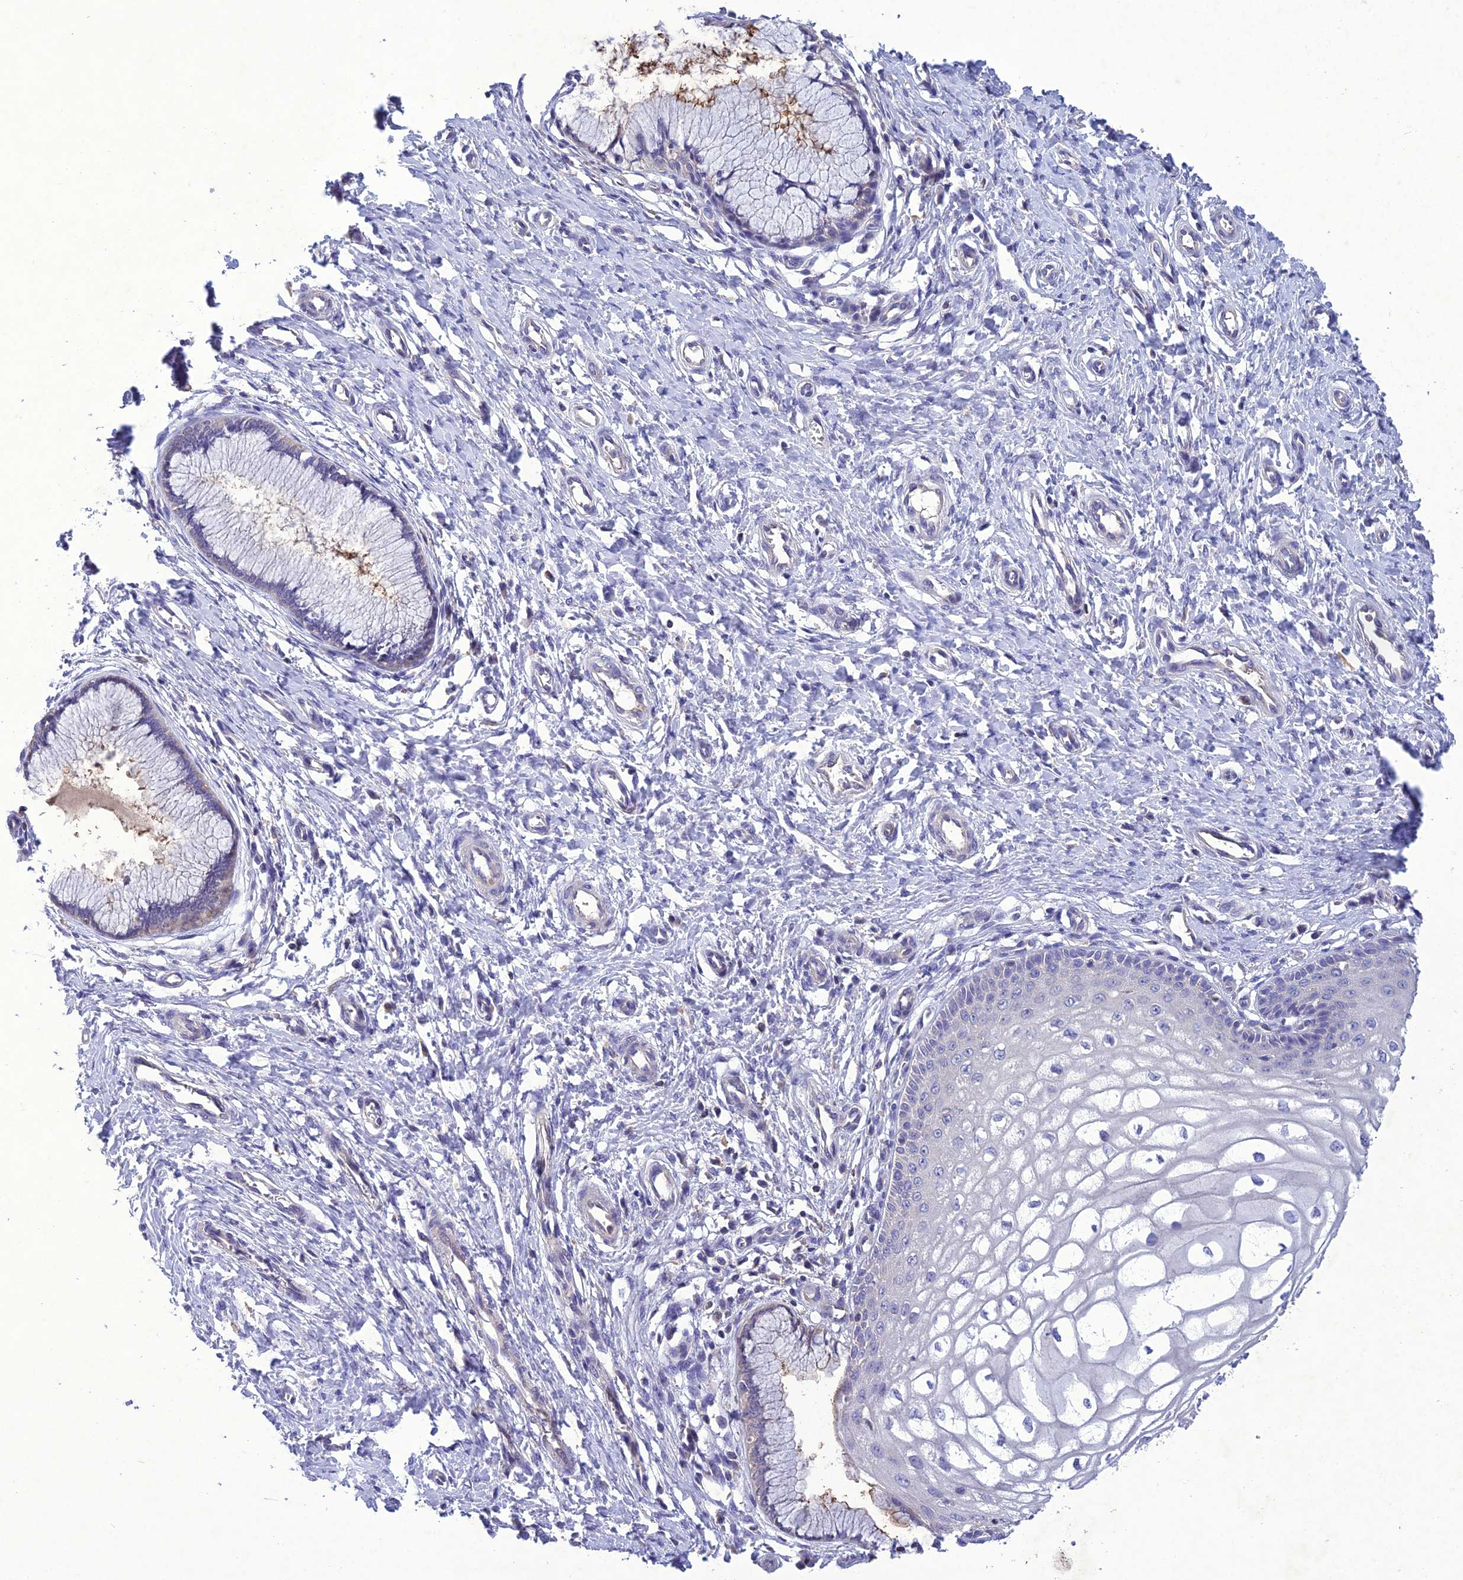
{"staining": {"intensity": "negative", "quantity": "none", "location": "none"}, "tissue": "cervix", "cell_type": "Glandular cells", "image_type": "normal", "snomed": [{"axis": "morphology", "description": "Normal tissue, NOS"}, {"axis": "topography", "description": "Cervix"}], "caption": "Immunohistochemistry of unremarkable human cervix demonstrates no positivity in glandular cells. (DAB (3,3'-diaminobenzidine) IHC visualized using brightfield microscopy, high magnification).", "gene": "SNX24", "patient": {"sex": "female", "age": 55}}